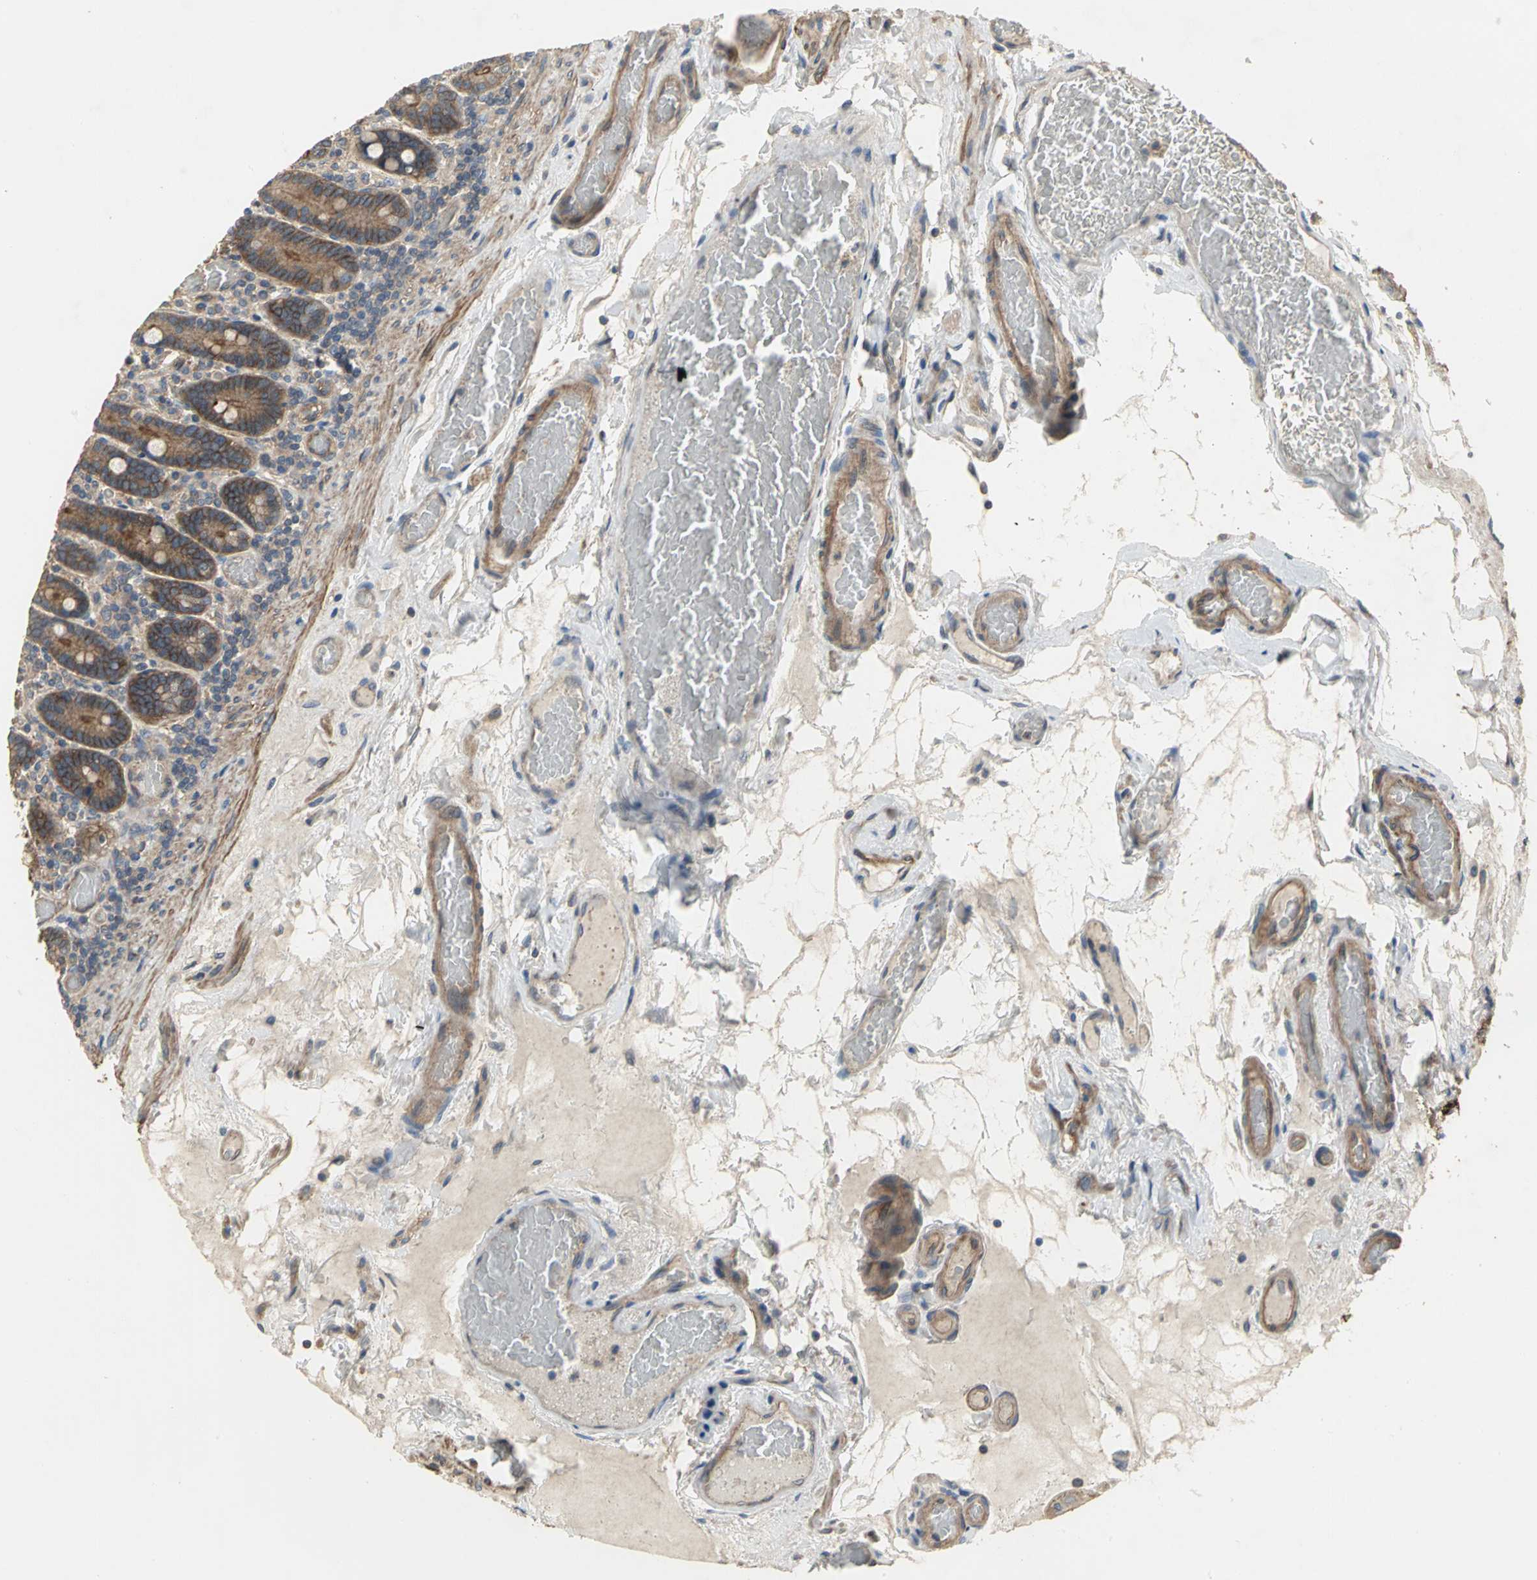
{"staining": {"intensity": "strong", "quantity": ">75%", "location": "cytoplasmic/membranous"}, "tissue": "duodenum", "cell_type": "Glandular cells", "image_type": "normal", "snomed": [{"axis": "morphology", "description": "Normal tissue, NOS"}, {"axis": "topography", "description": "Duodenum"}], "caption": "Immunohistochemistry (IHC) (DAB) staining of unremarkable human duodenum exhibits strong cytoplasmic/membranous protein positivity in about >75% of glandular cells.", "gene": "MET", "patient": {"sex": "female", "age": 53}}